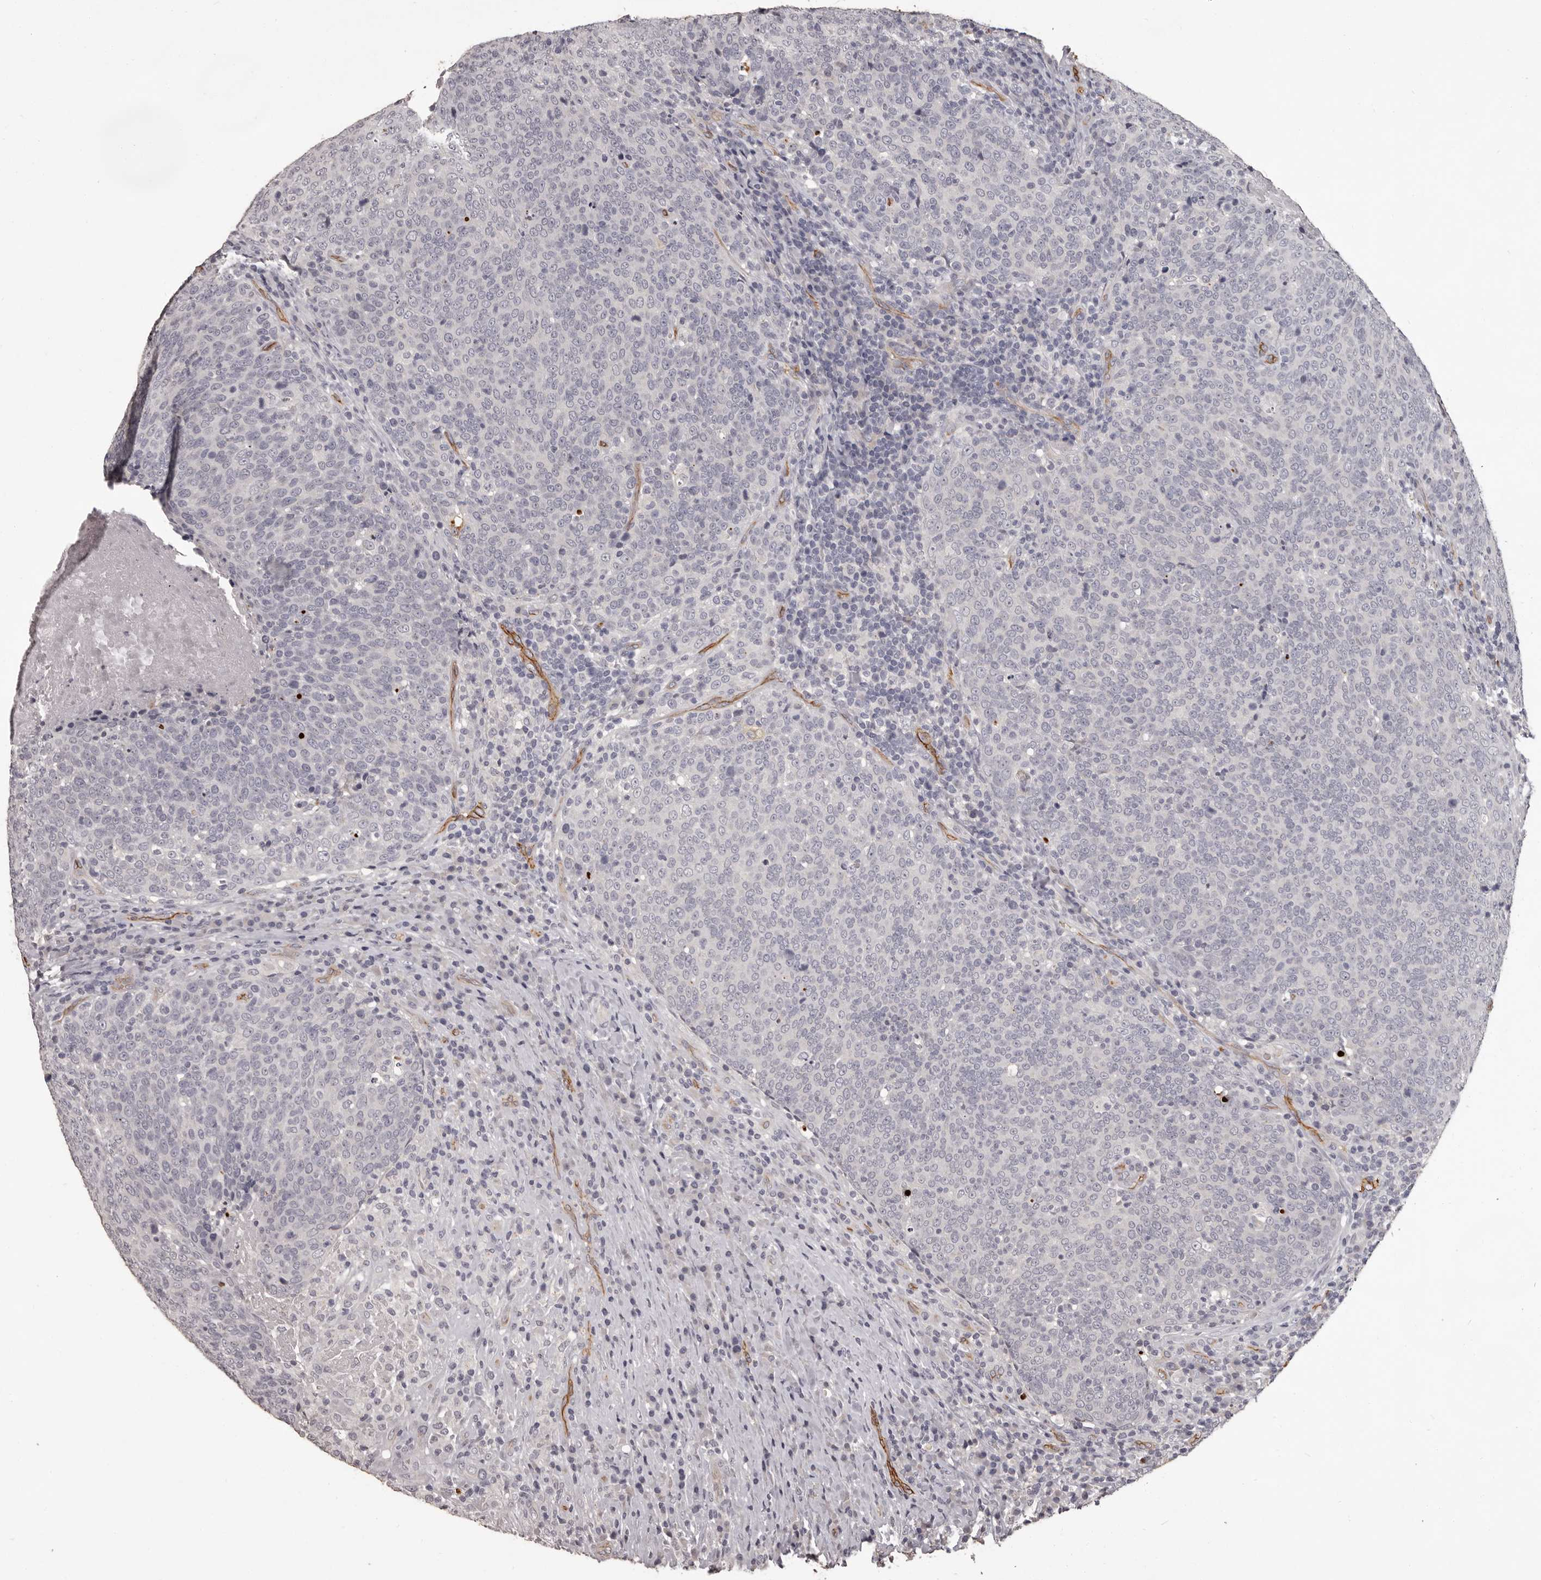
{"staining": {"intensity": "negative", "quantity": "none", "location": "none"}, "tissue": "head and neck cancer", "cell_type": "Tumor cells", "image_type": "cancer", "snomed": [{"axis": "morphology", "description": "Squamous cell carcinoma, NOS"}, {"axis": "morphology", "description": "Squamous cell carcinoma, metastatic, NOS"}, {"axis": "topography", "description": "Lymph node"}, {"axis": "topography", "description": "Head-Neck"}], "caption": "Protein analysis of head and neck squamous cell carcinoma displays no significant positivity in tumor cells.", "gene": "GPR78", "patient": {"sex": "male", "age": 62}}